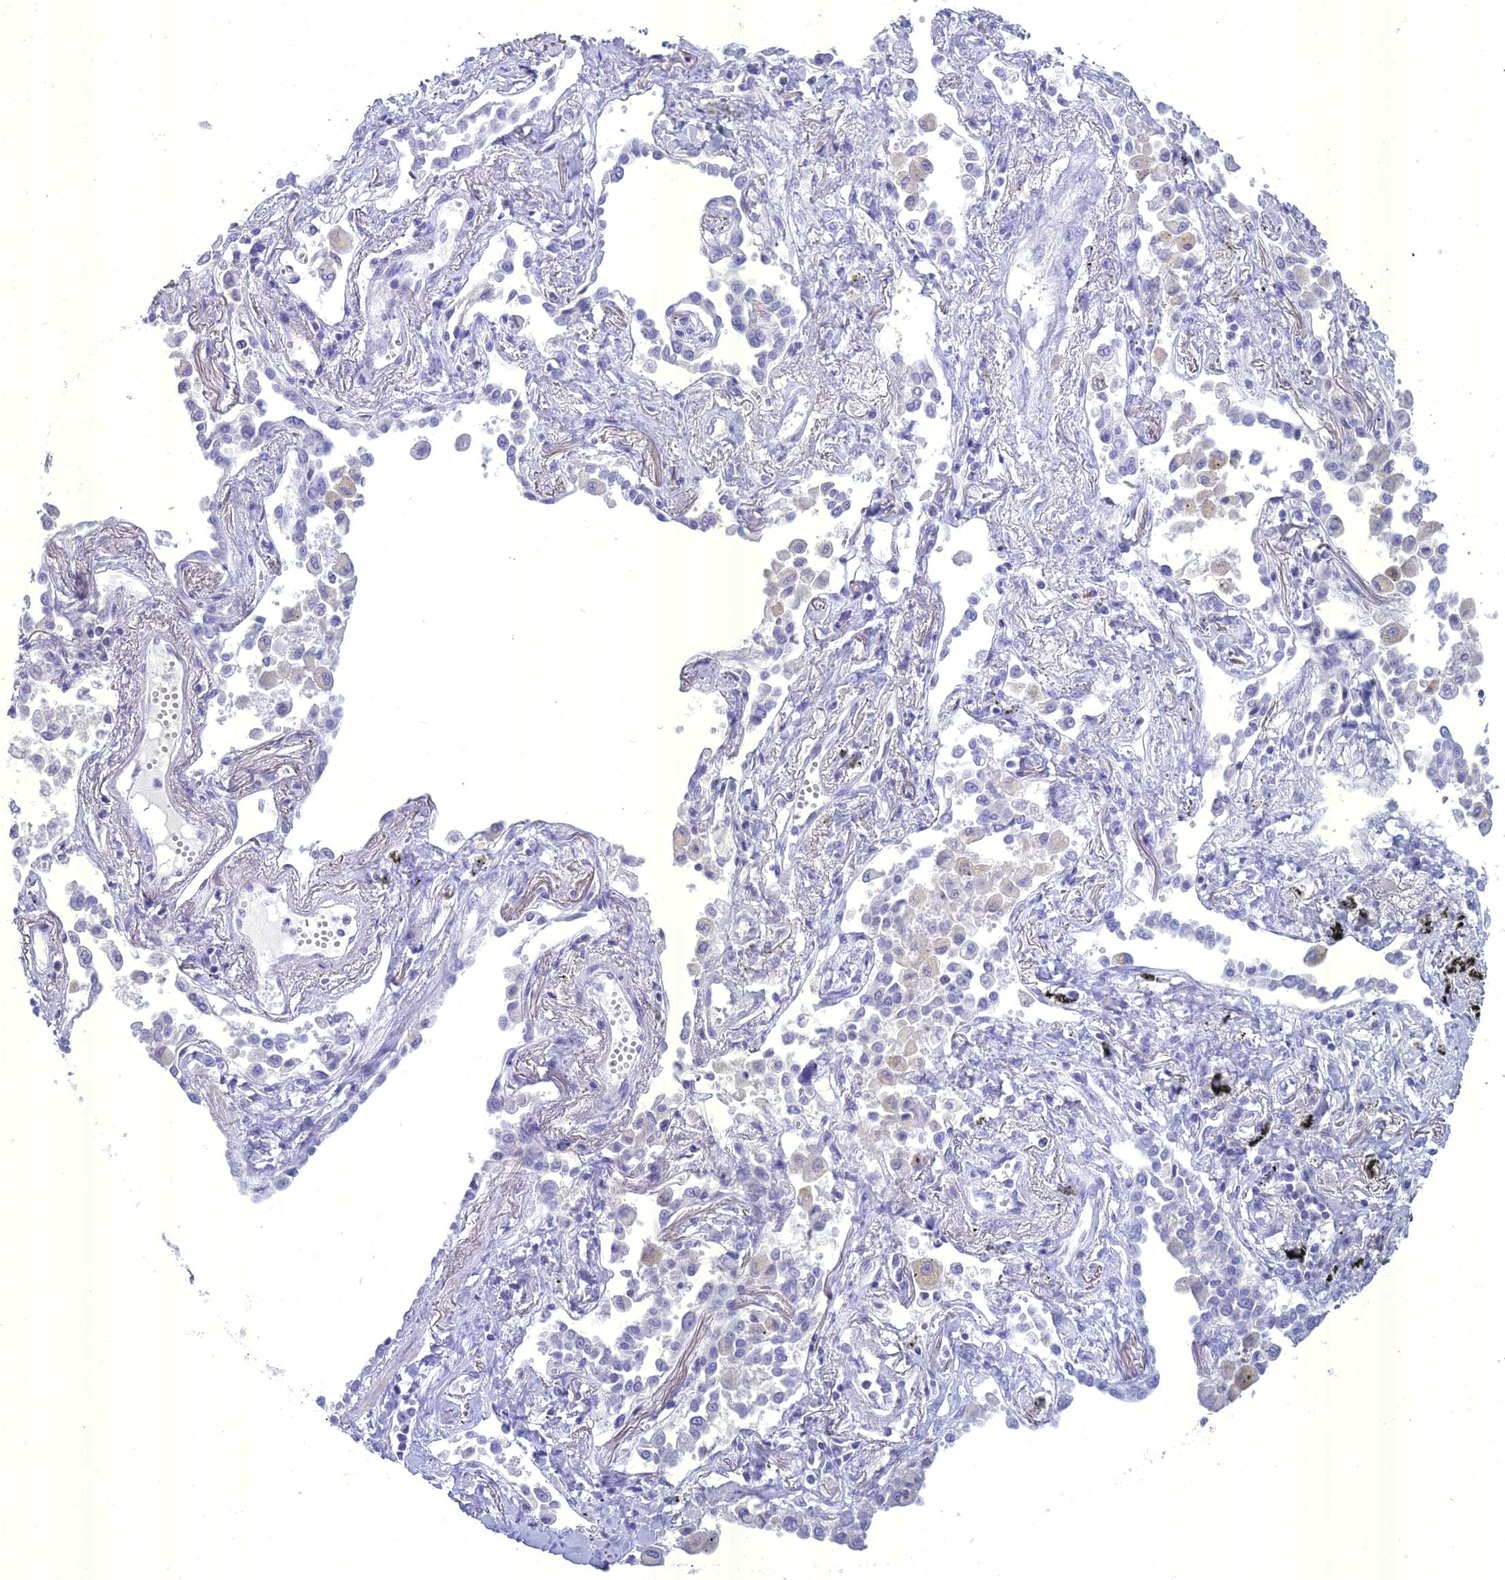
{"staining": {"intensity": "negative", "quantity": "none", "location": "none"}, "tissue": "lung cancer", "cell_type": "Tumor cells", "image_type": "cancer", "snomed": [{"axis": "morphology", "description": "Adenocarcinoma, NOS"}, {"axis": "topography", "description": "Lung"}], "caption": "This is an IHC histopathology image of lung cancer. There is no expression in tumor cells.", "gene": "UNC80", "patient": {"sex": "male", "age": 67}}